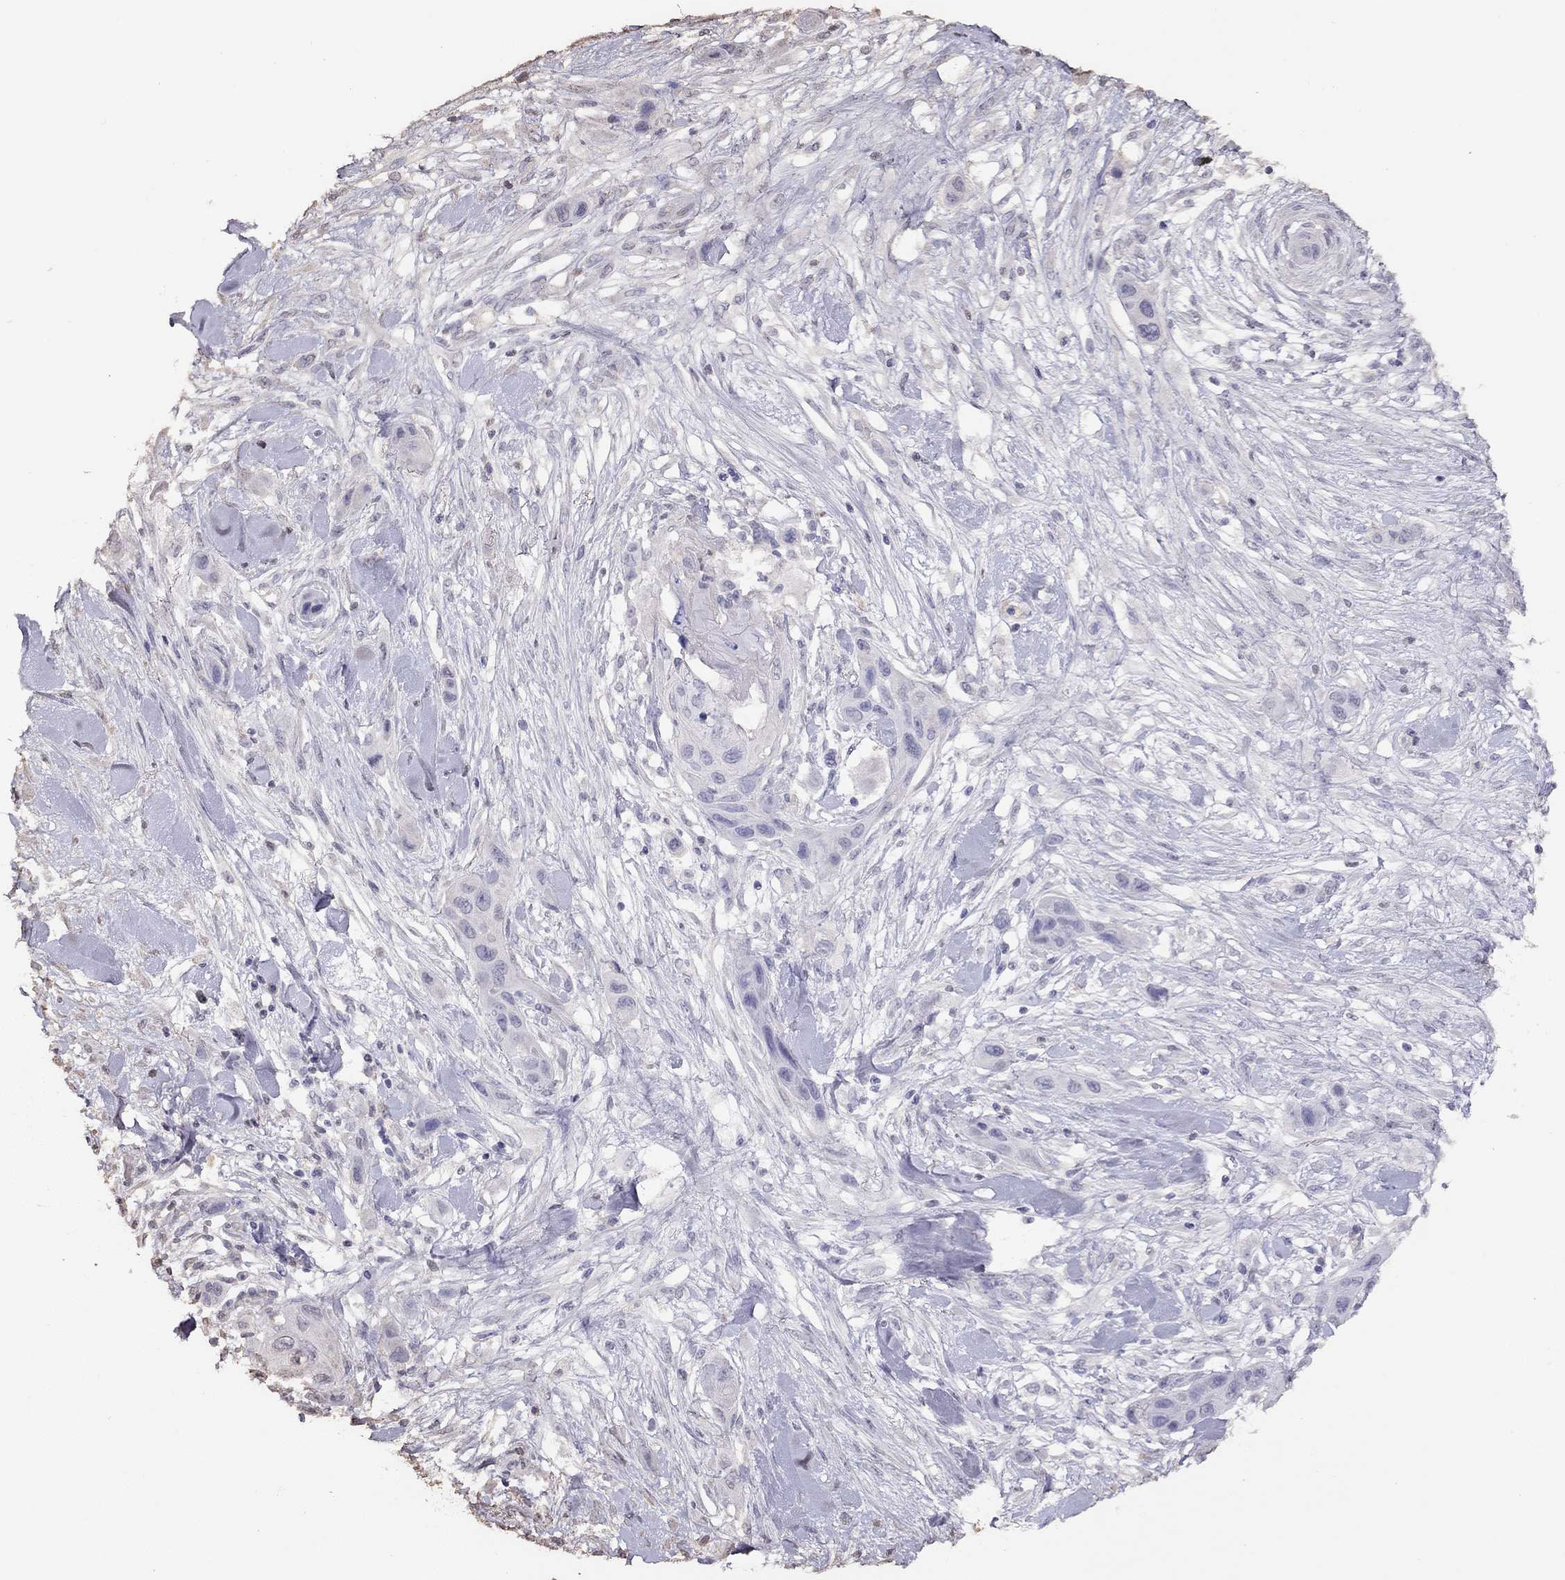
{"staining": {"intensity": "negative", "quantity": "none", "location": "none"}, "tissue": "skin cancer", "cell_type": "Tumor cells", "image_type": "cancer", "snomed": [{"axis": "morphology", "description": "Squamous cell carcinoma, NOS"}, {"axis": "topography", "description": "Skin"}], "caption": "Protein analysis of skin squamous cell carcinoma shows no significant staining in tumor cells.", "gene": "SUN3", "patient": {"sex": "male", "age": 79}}